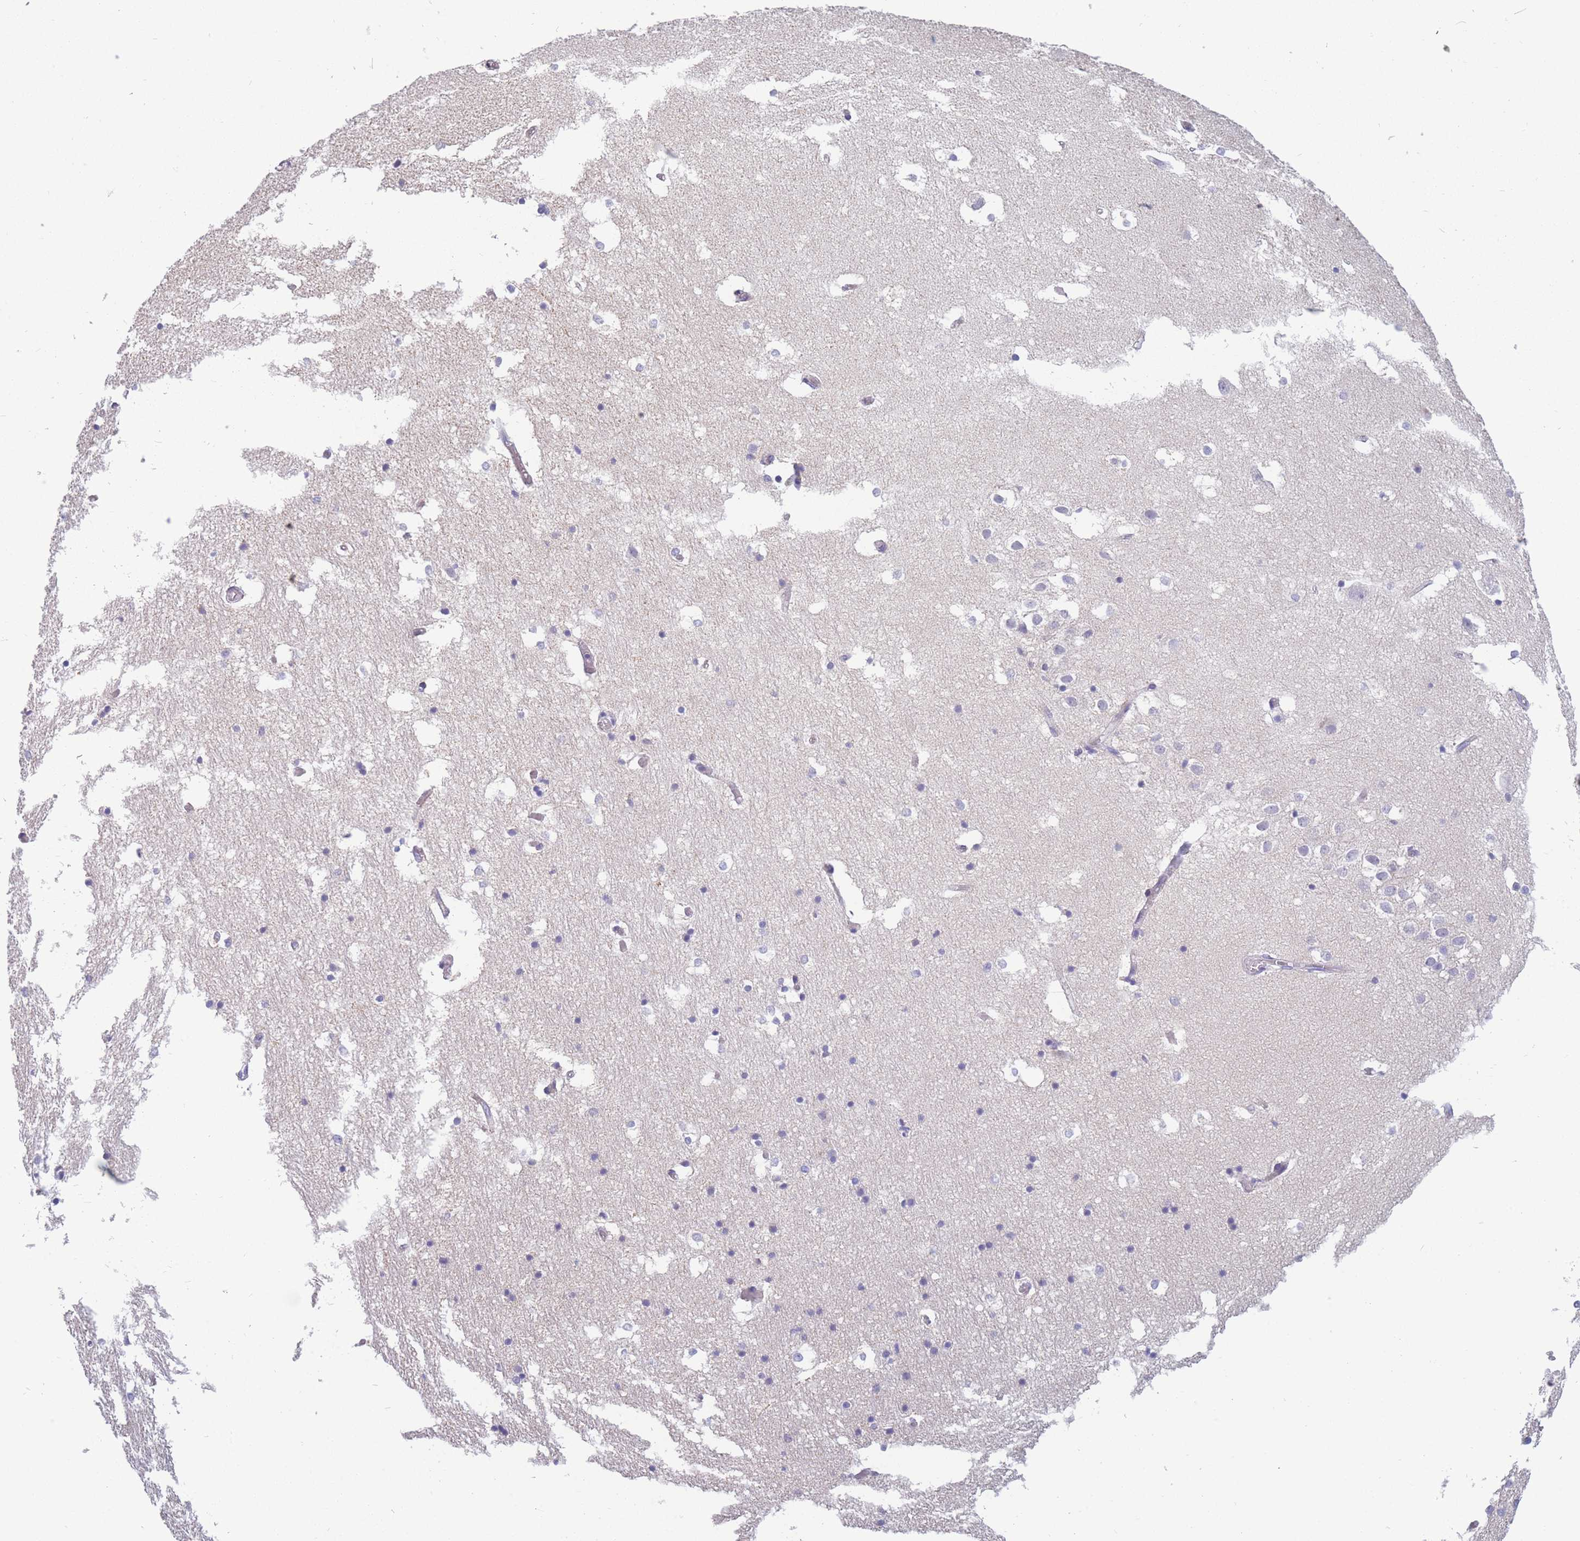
{"staining": {"intensity": "negative", "quantity": "none", "location": "none"}, "tissue": "hippocampus", "cell_type": "Glial cells", "image_type": "normal", "snomed": [{"axis": "morphology", "description": "Normal tissue, NOS"}, {"axis": "topography", "description": "Hippocampus"}], "caption": "This is a photomicrograph of immunohistochemistry (IHC) staining of normal hippocampus, which shows no expression in glial cells.", "gene": "DHRS11", "patient": {"sex": "female", "age": 52}}